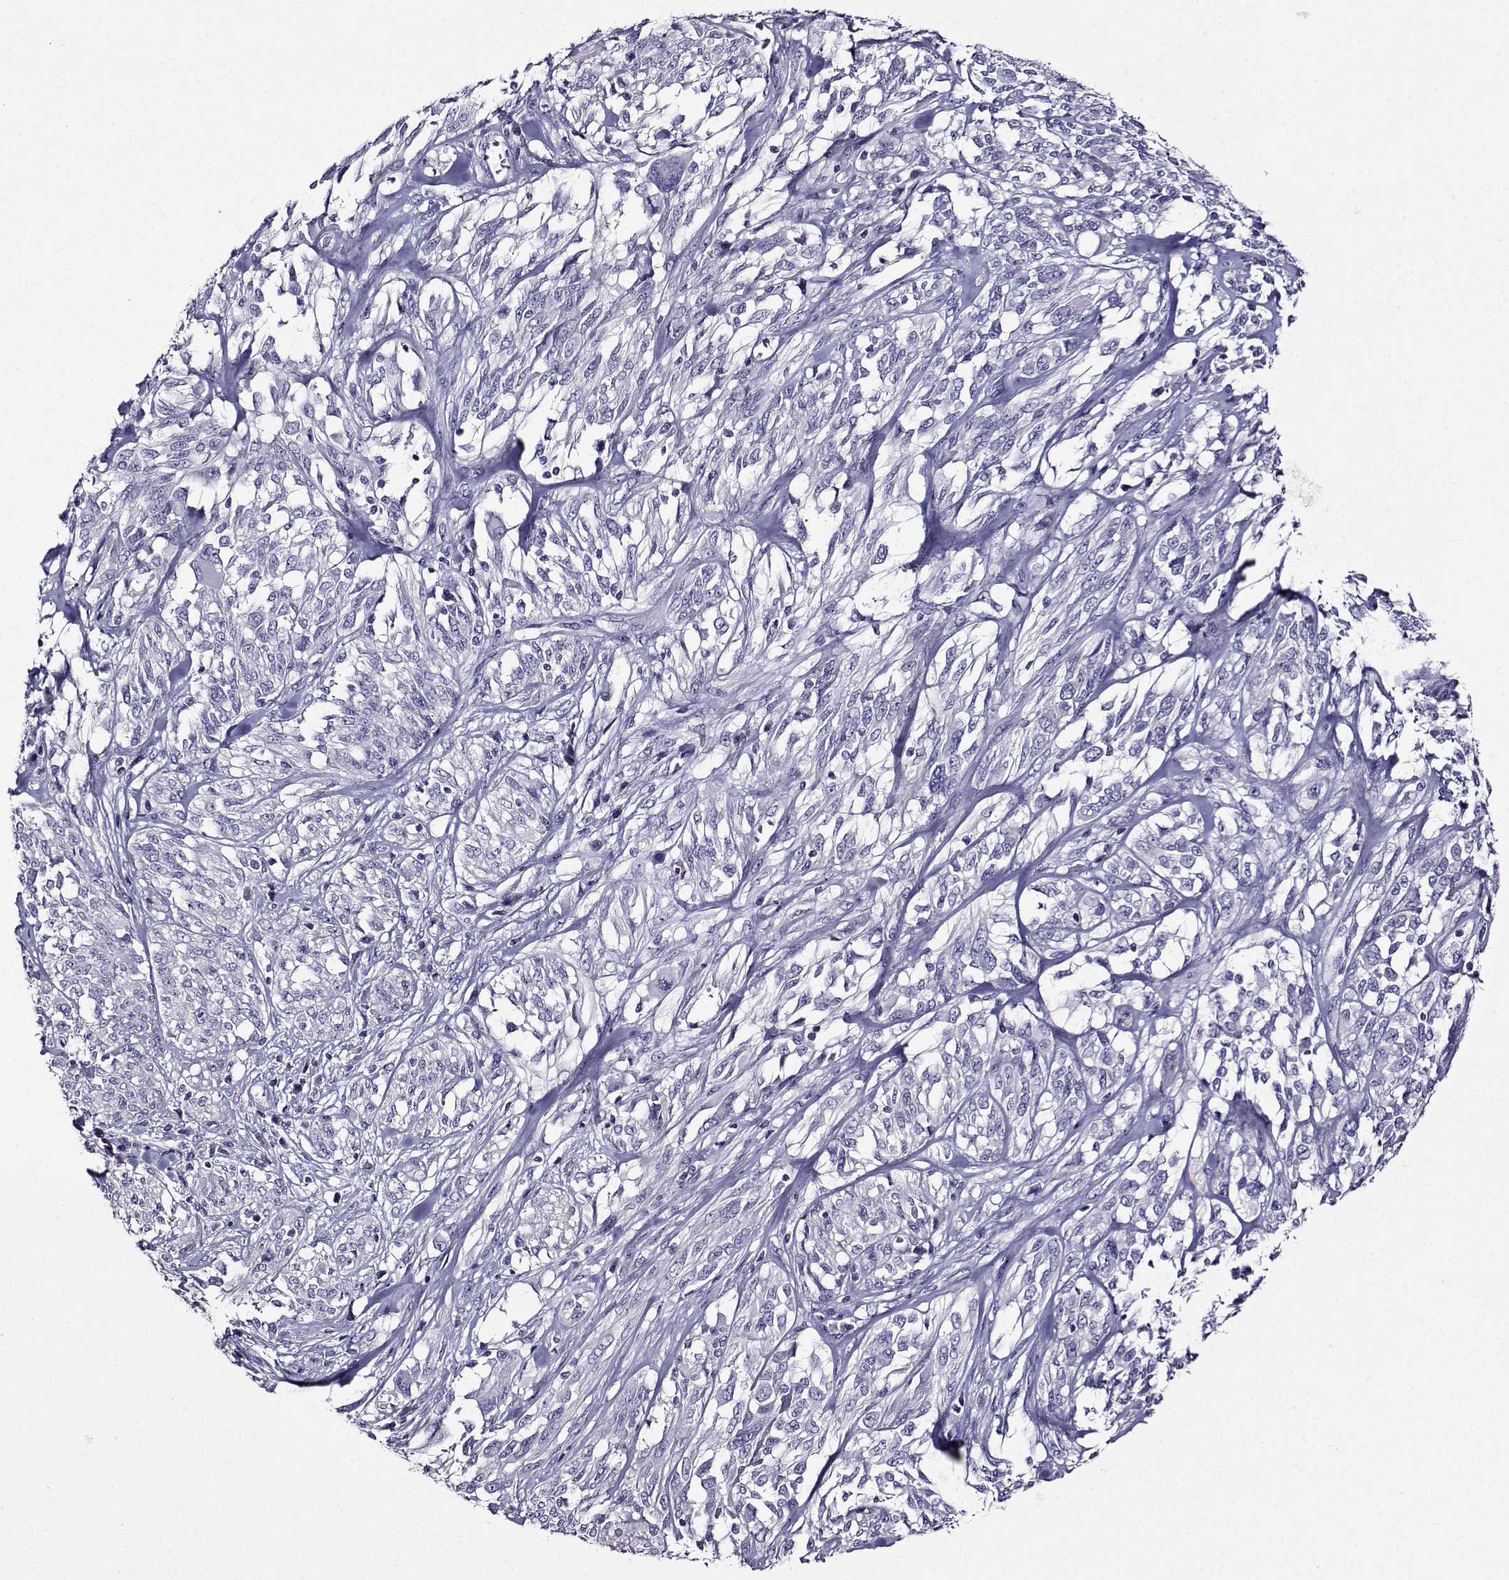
{"staining": {"intensity": "negative", "quantity": "none", "location": "none"}, "tissue": "melanoma", "cell_type": "Tumor cells", "image_type": "cancer", "snomed": [{"axis": "morphology", "description": "Malignant melanoma, NOS"}, {"axis": "topography", "description": "Skin"}], "caption": "A micrograph of human malignant melanoma is negative for staining in tumor cells.", "gene": "TMEM266", "patient": {"sex": "female", "age": 91}}